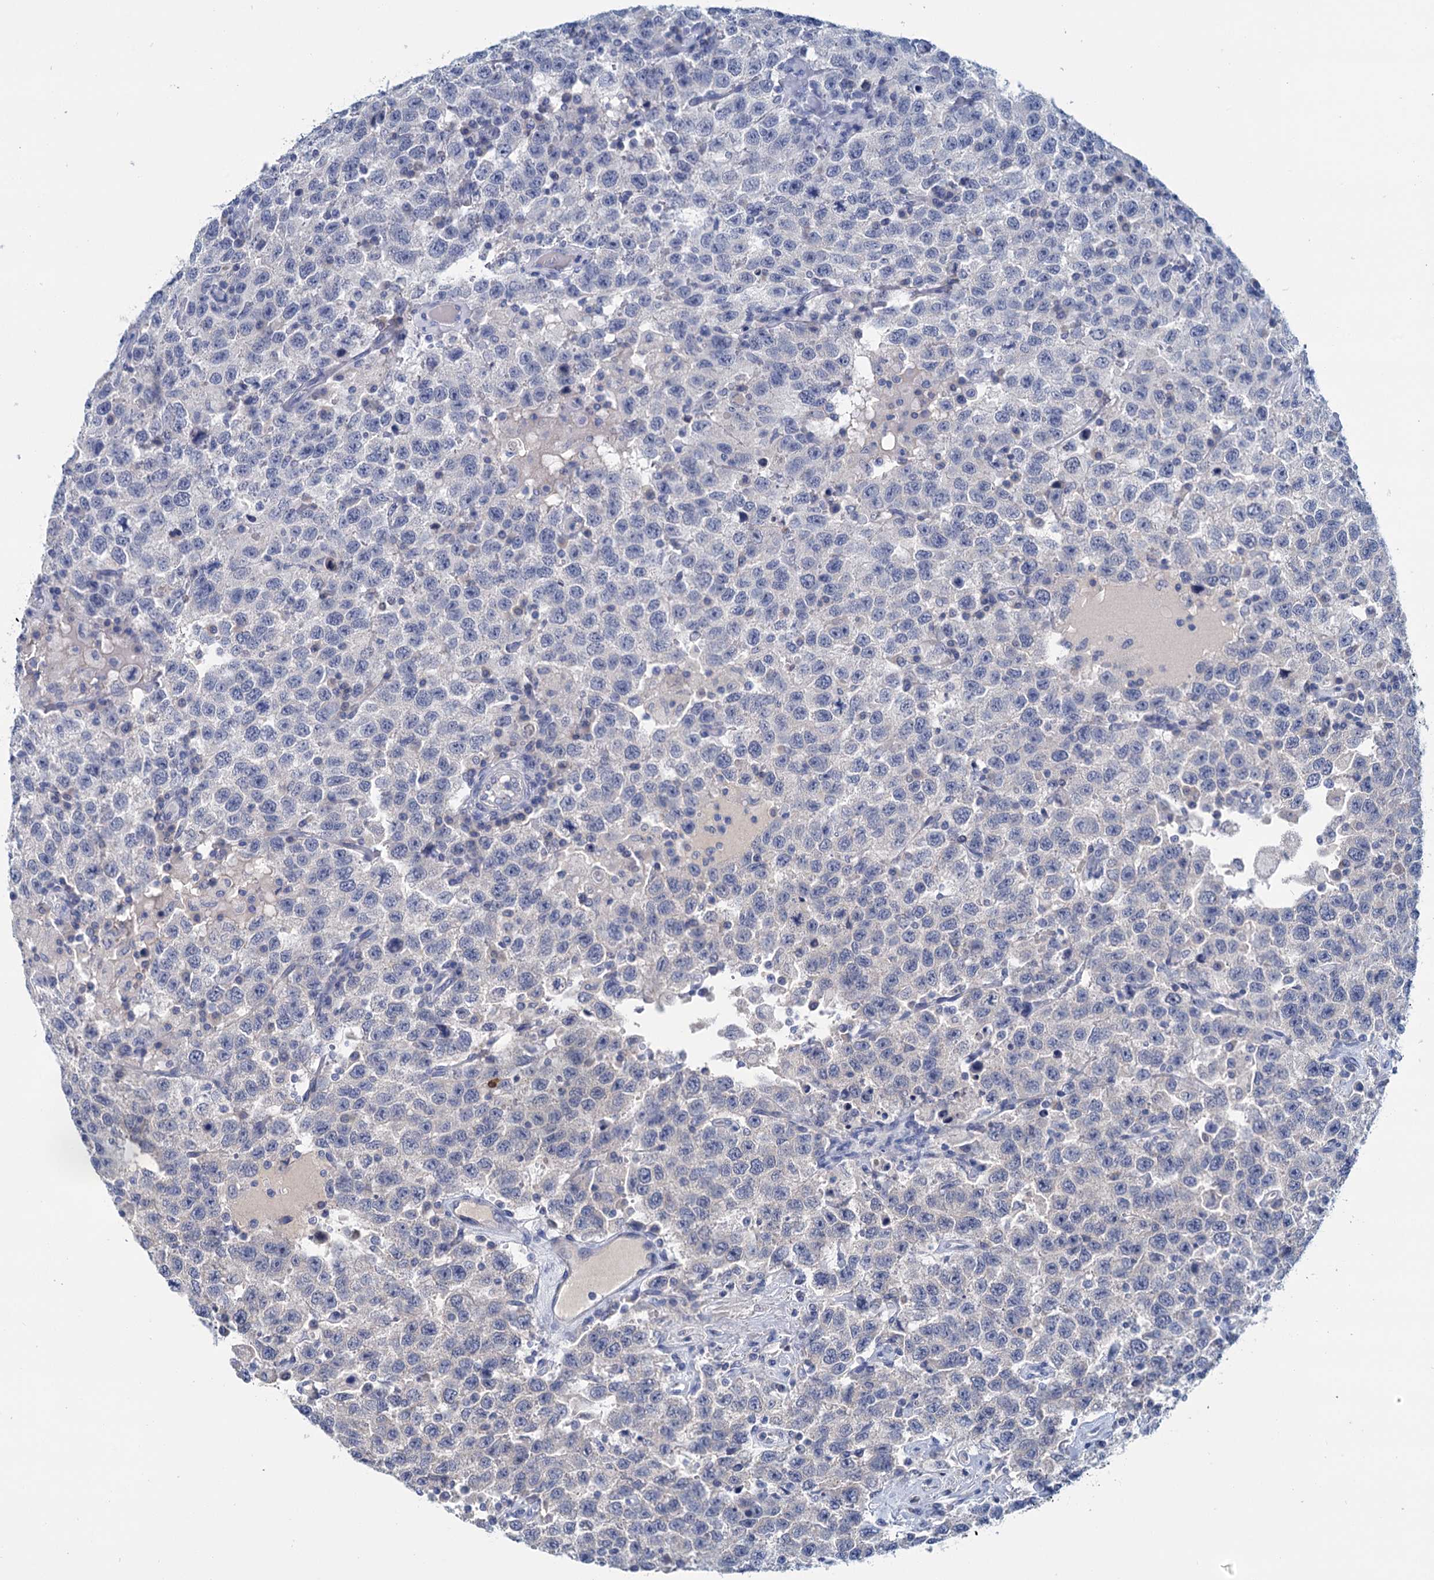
{"staining": {"intensity": "negative", "quantity": "none", "location": "none"}, "tissue": "testis cancer", "cell_type": "Tumor cells", "image_type": "cancer", "snomed": [{"axis": "morphology", "description": "Seminoma, NOS"}, {"axis": "topography", "description": "Testis"}], "caption": "This is an IHC photomicrograph of testis seminoma. There is no positivity in tumor cells.", "gene": "MYOZ3", "patient": {"sex": "male", "age": 41}}